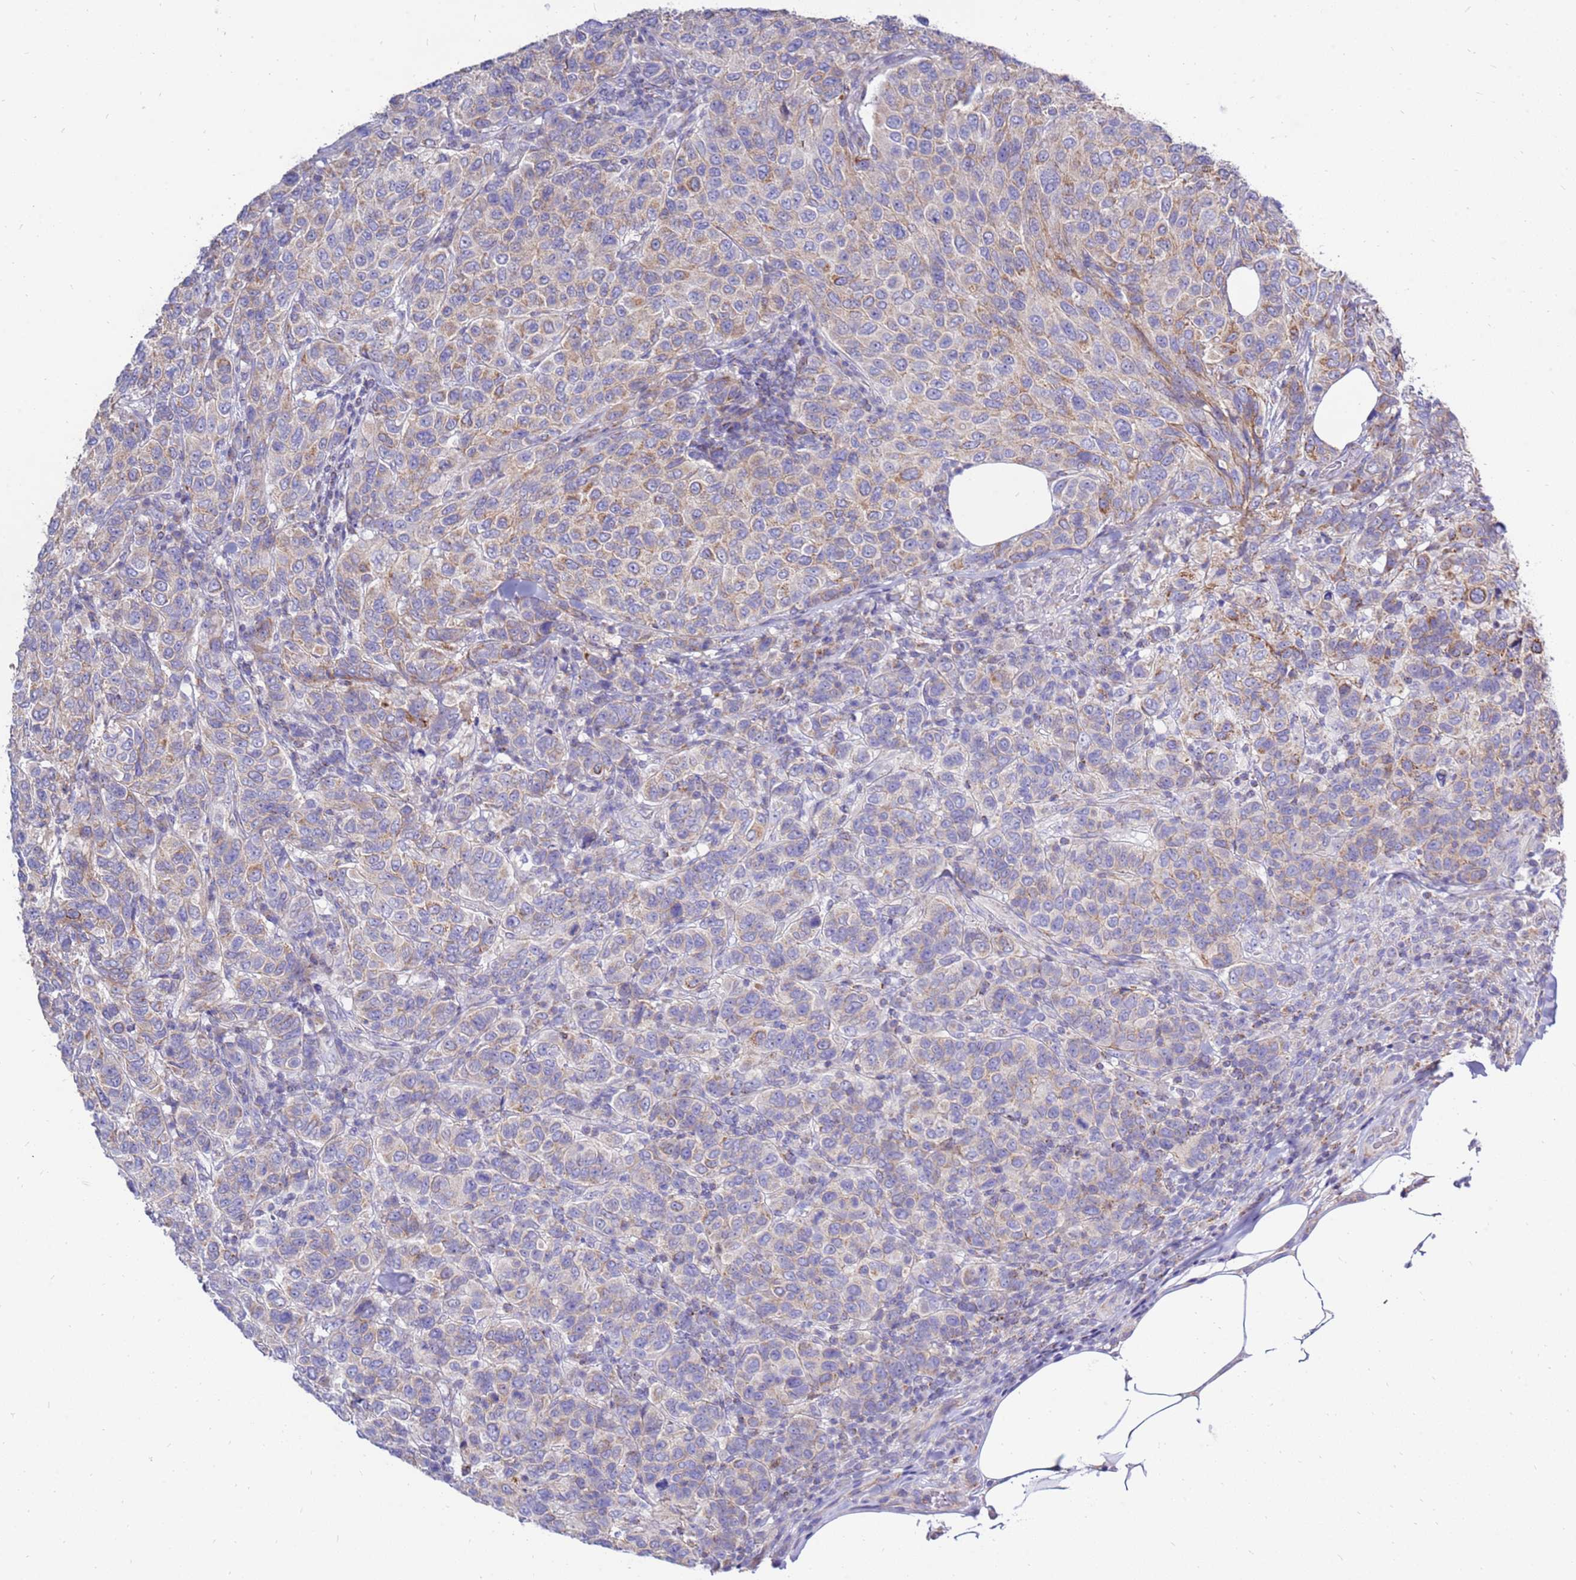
{"staining": {"intensity": "weak", "quantity": "<25%", "location": "cytoplasmic/membranous"}, "tissue": "breast cancer", "cell_type": "Tumor cells", "image_type": "cancer", "snomed": [{"axis": "morphology", "description": "Duct carcinoma"}, {"axis": "topography", "description": "Breast"}], "caption": "A micrograph of infiltrating ductal carcinoma (breast) stained for a protein reveals no brown staining in tumor cells.", "gene": "IGF1R", "patient": {"sex": "female", "age": 55}}